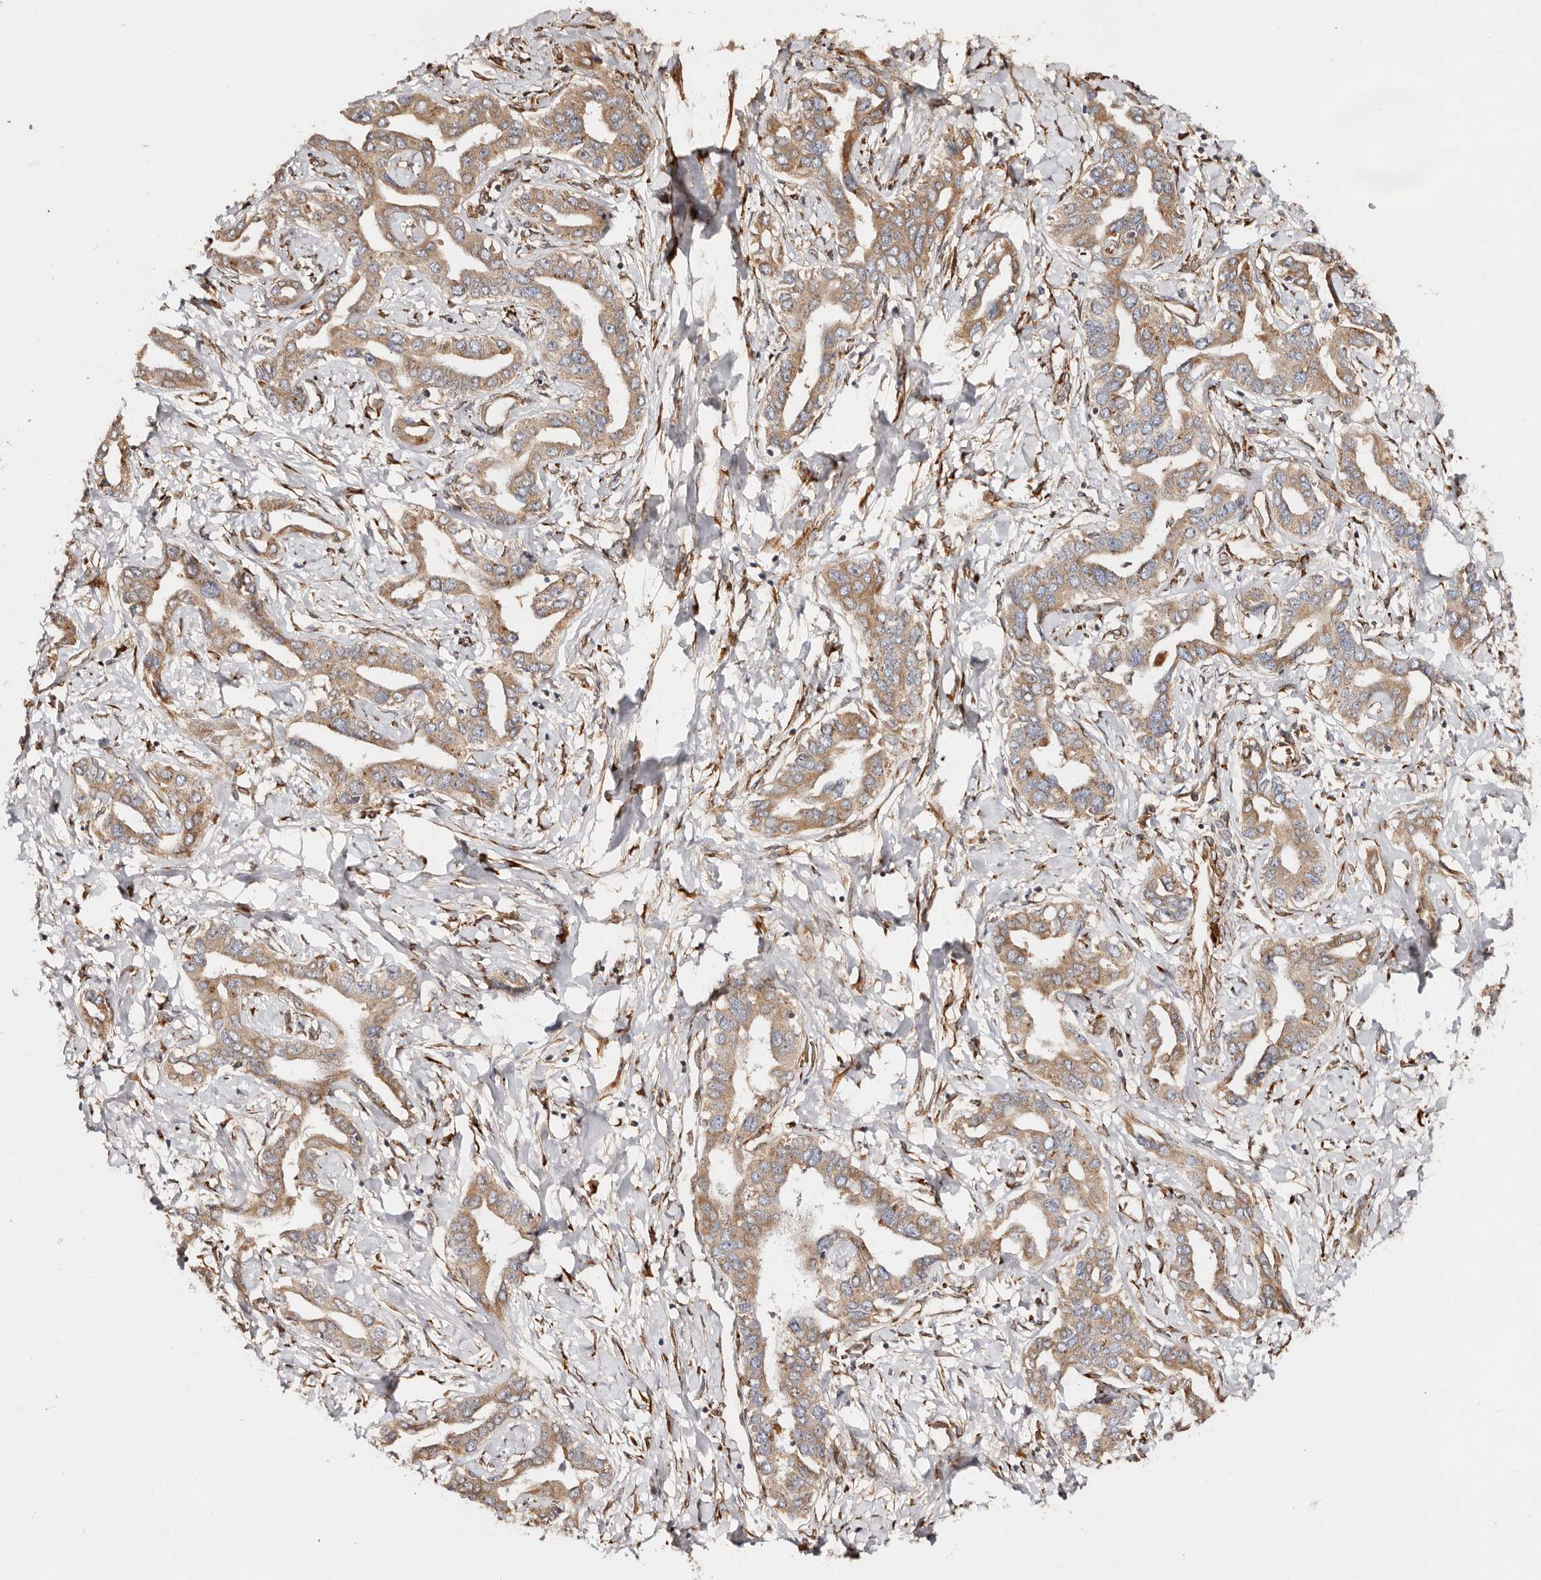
{"staining": {"intensity": "moderate", "quantity": ">75%", "location": "cytoplasmic/membranous"}, "tissue": "liver cancer", "cell_type": "Tumor cells", "image_type": "cancer", "snomed": [{"axis": "morphology", "description": "Cholangiocarcinoma"}, {"axis": "topography", "description": "Liver"}], "caption": "Moderate cytoplasmic/membranous positivity is appreciated in approximately >75% of tumor cells in cholangiocarcinoma (liver).", "gene": "SERPINH1", "patient": {"sex": "male", "age": 59}}